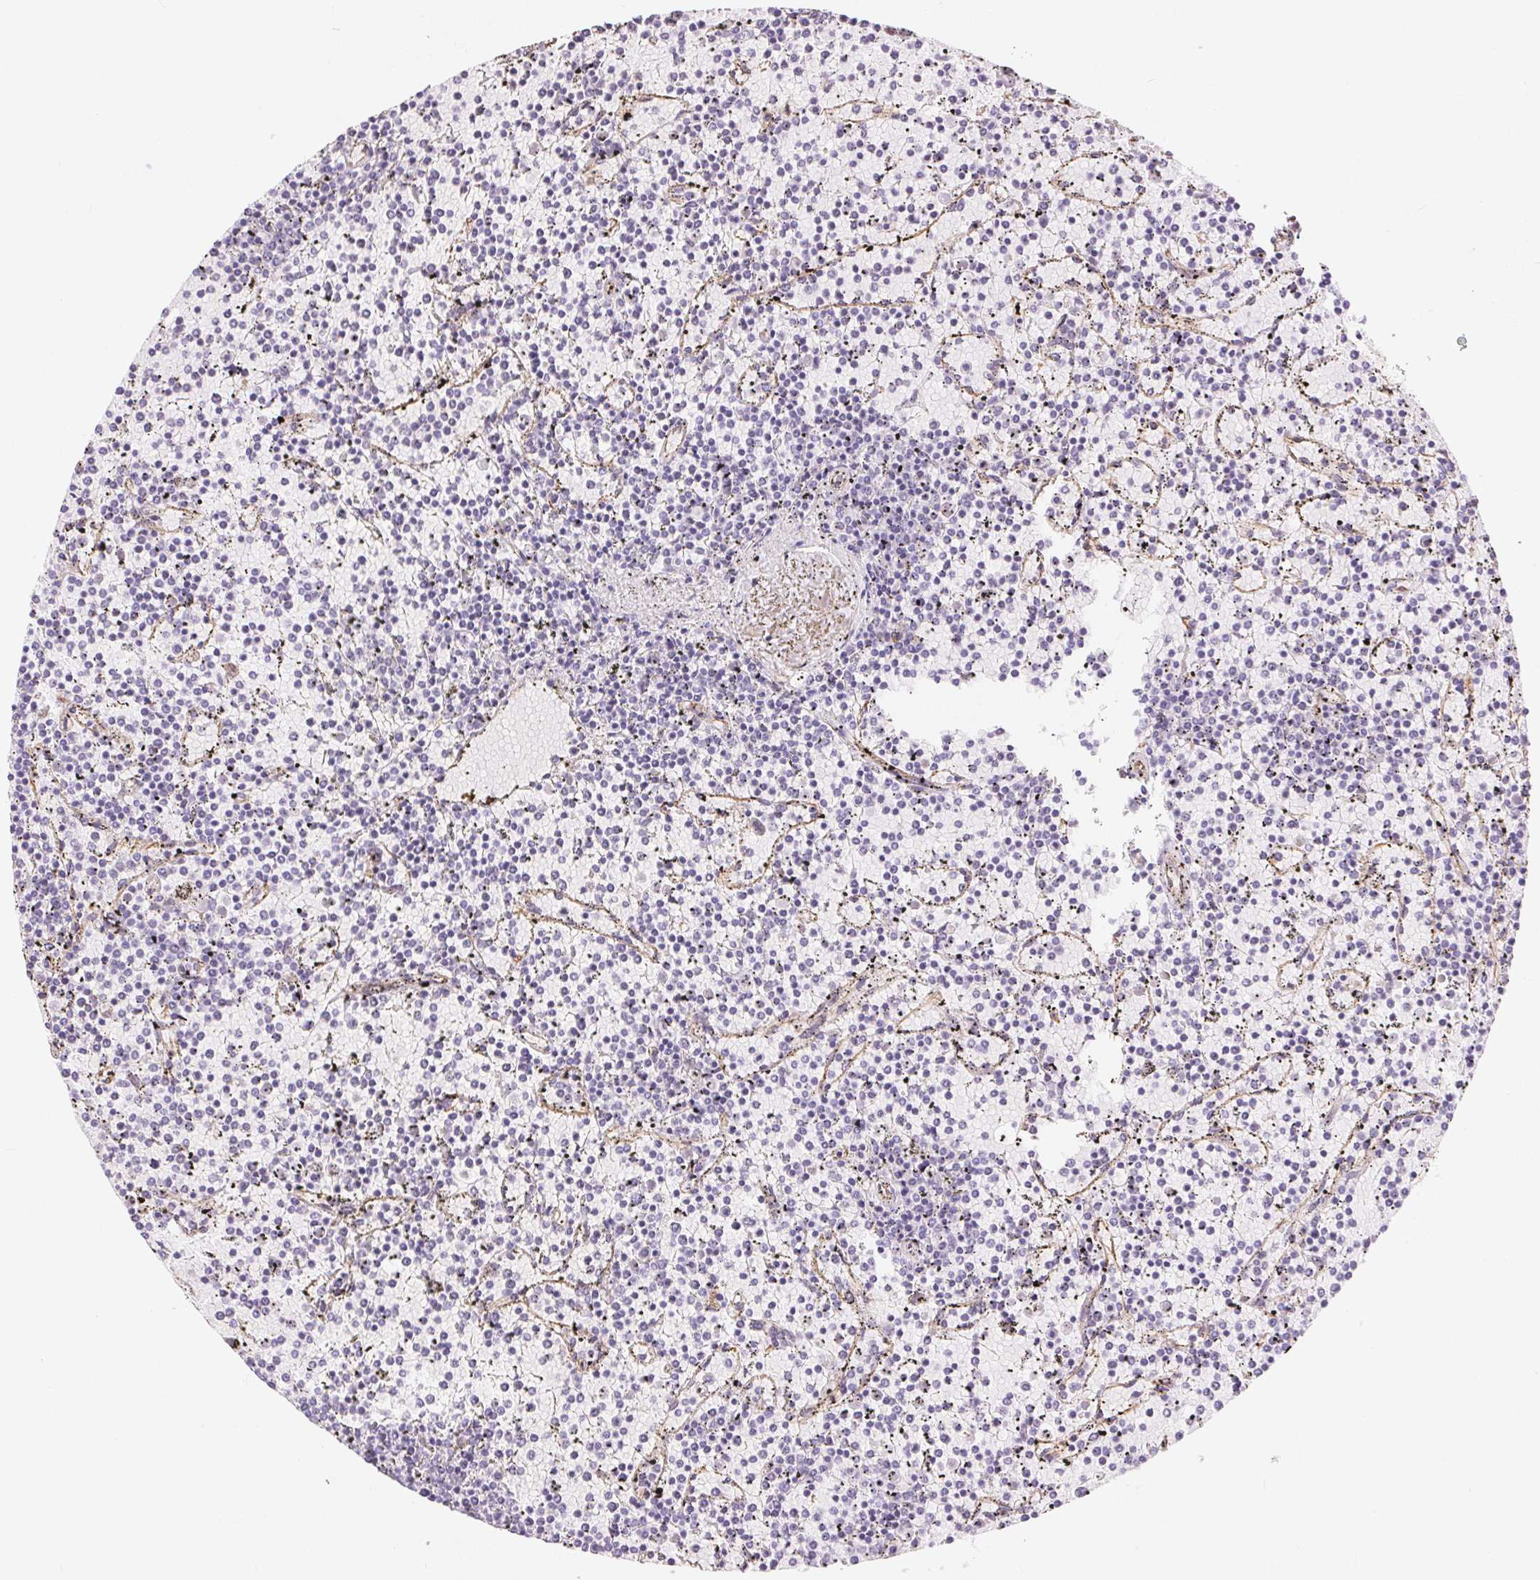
{"staining": {"intensity": "negative", "quantity": "none", "location": "none"}, "tissue": "lymphoma", "cell_type": "Tumor cells", "image_type": "cancer", "snomed": [{"axis": "morphology", "description": "Malignant lymphoma, non-Hodgkin's type, Low grade"}, {"axis": "topography", "description": "Spleen"}], "caption": "Tumor cells are negative for protein expression in human lymphoma.", "gene": "GFAP", "patient": {"sex": "female", "age": 77}}